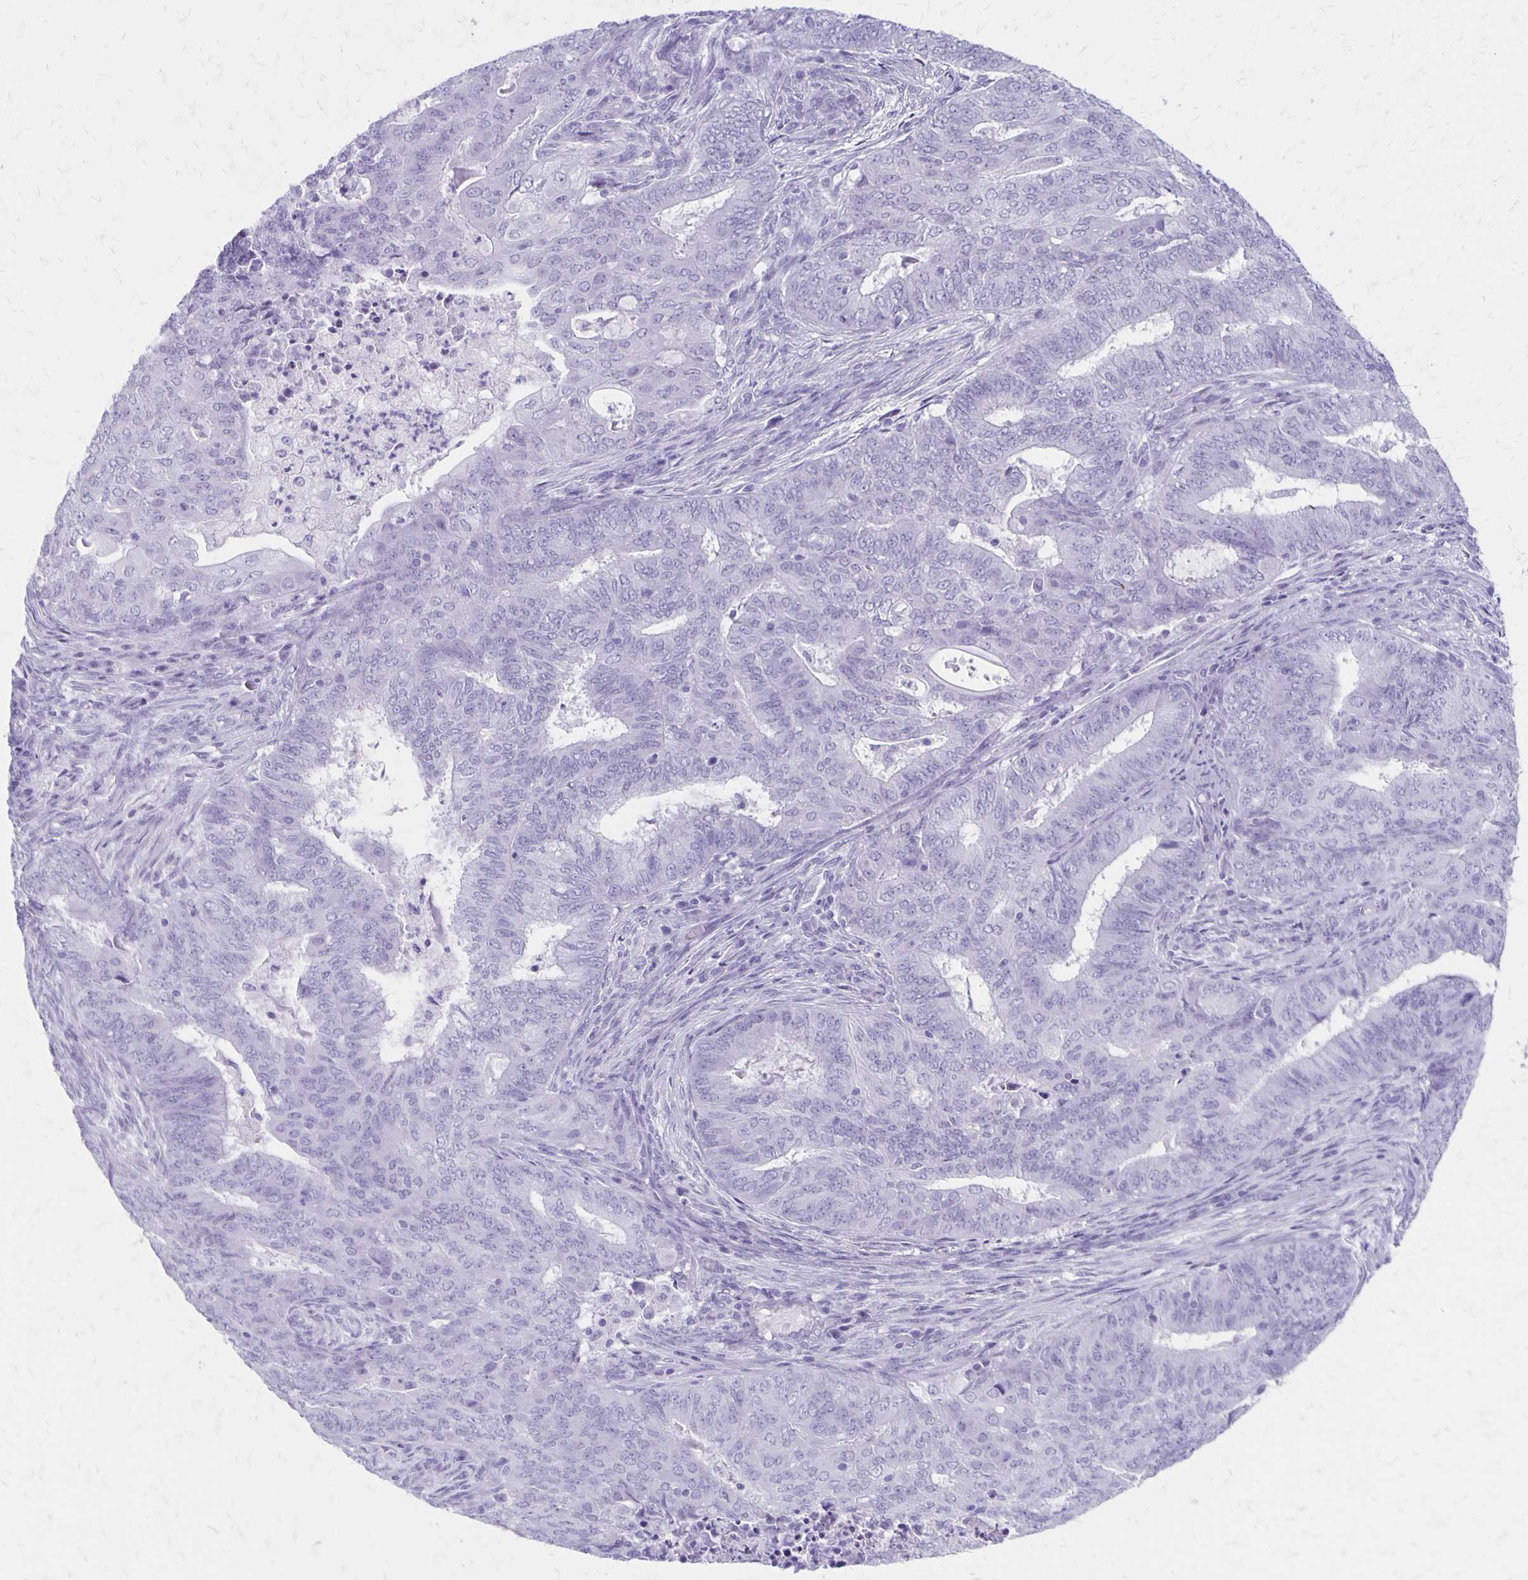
{"staining": {"intensity": "negative", "quantity": "none", "location": "none"}, "tissue": "endometrial cancer", "cell_type": "Tumor cells", "image_type": "cancer", "snomed": [{"axis": "morphology", "description": "Adenocarcinoma, NOS"}, {"axis": "topography", "description": "Endometrium"}], "caption": "Immunohistochemical staining of adenocarcinoma (endometrial) shows no significant staining in tumor cells.", "gene": "MAGEC2", "patient": {"sex": "female", "age": 62}}